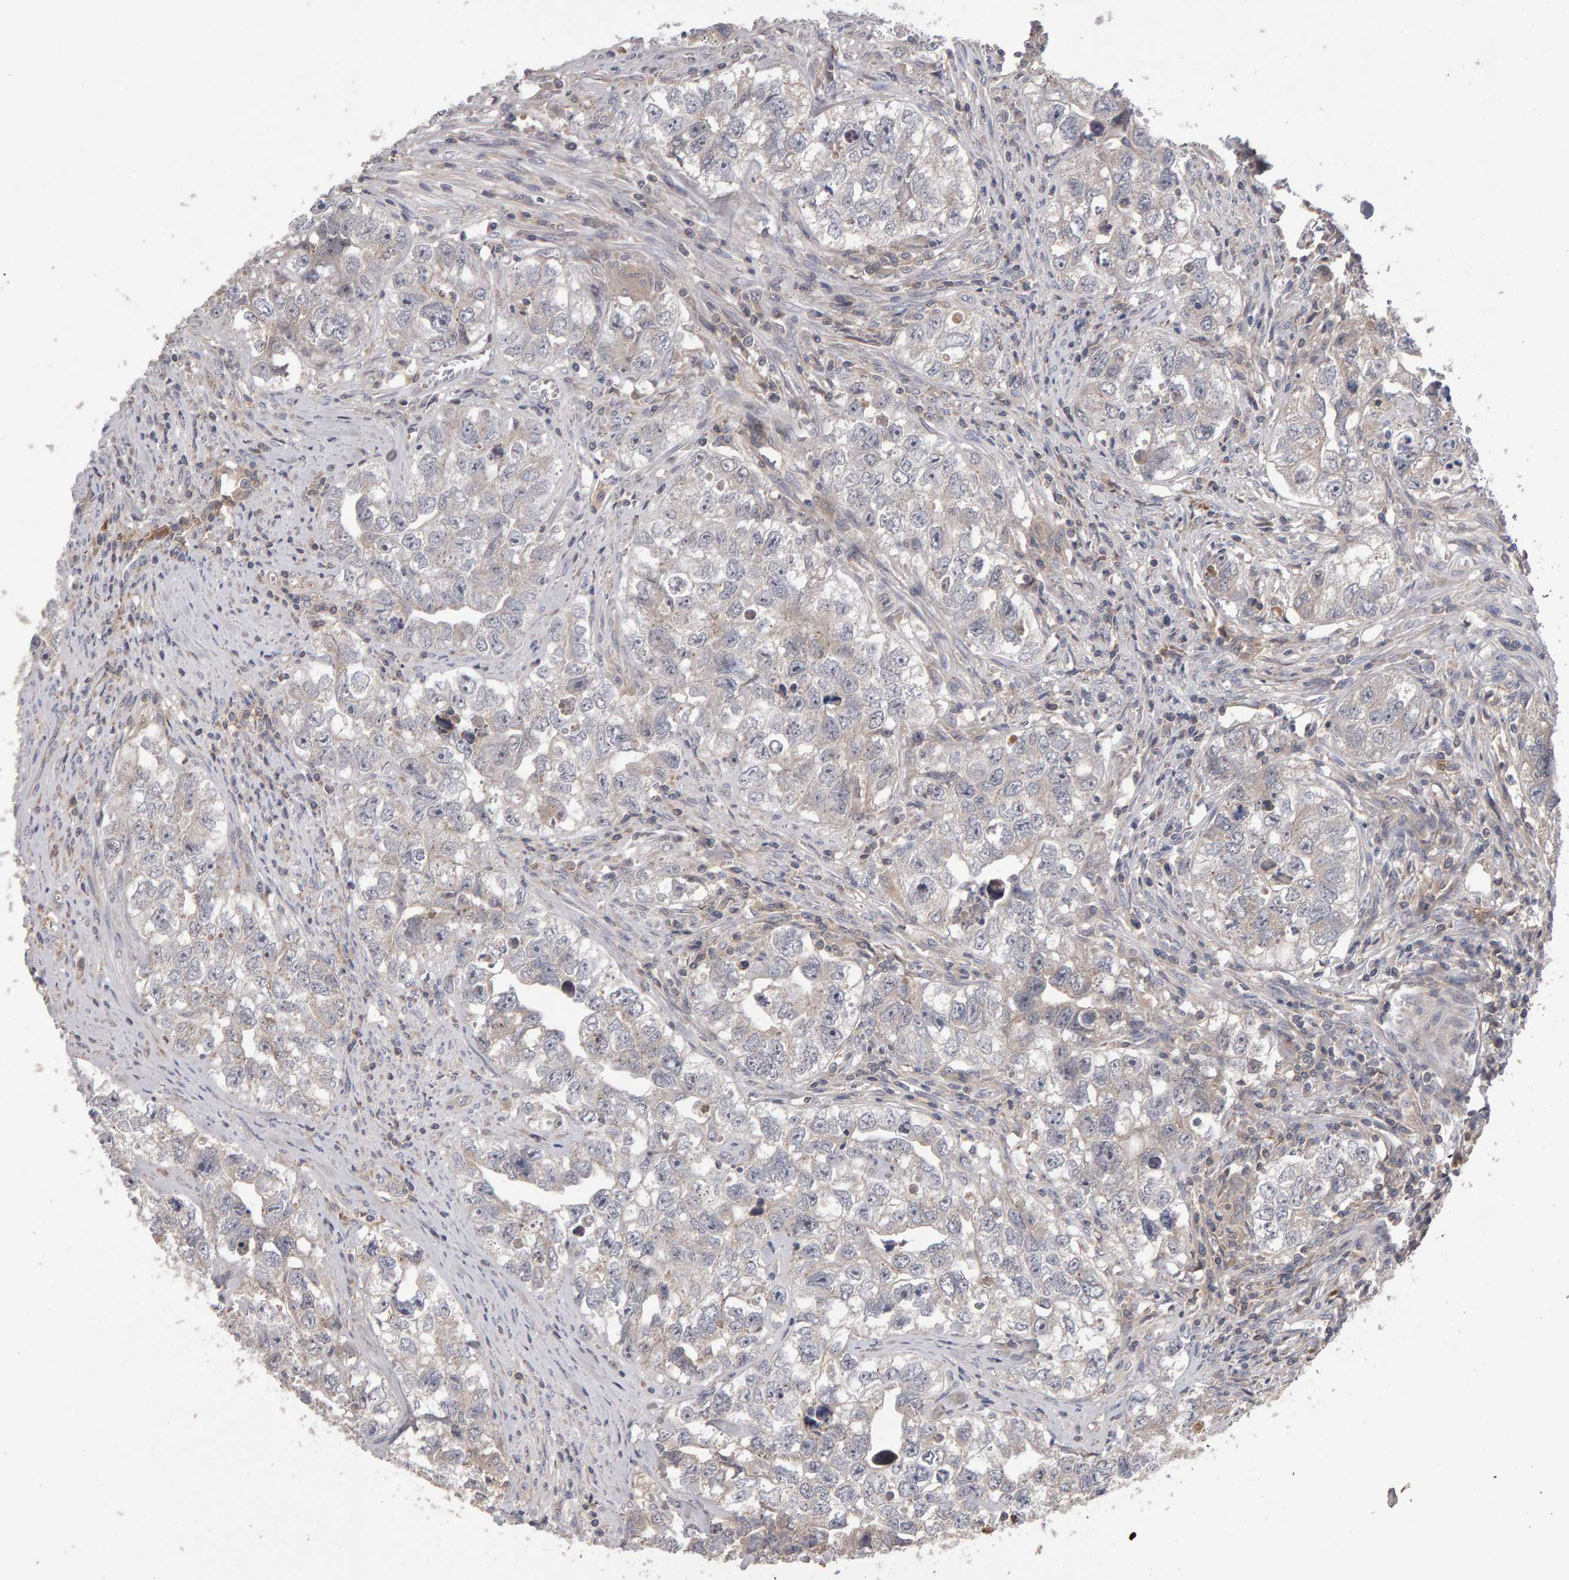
{"staining": {"intensity": "negative", "quantity": "none", "location": "none"}, "tissue": "testis cancer", "cell_type": "Tumor cells", "image_type": "cancer", "snomed": [{"axis": "morphology", "description": "Seminoma, NOS"}, {"axis": "morphology", "description": "Carcinoma, Embryonal, NOS"}, {"axis": "topography", "description": "Testis"}], "caption": "The IHC image has no significant positivity in tumor cells of testis cancer tissue. The staining is performed using DAB (3,3'-diaminobenzidine) brown chromogen with nuclei counter-stained in using hematoxylin.", "gene": "PGS1", "patient": {"sex": "male", "age": 43}}